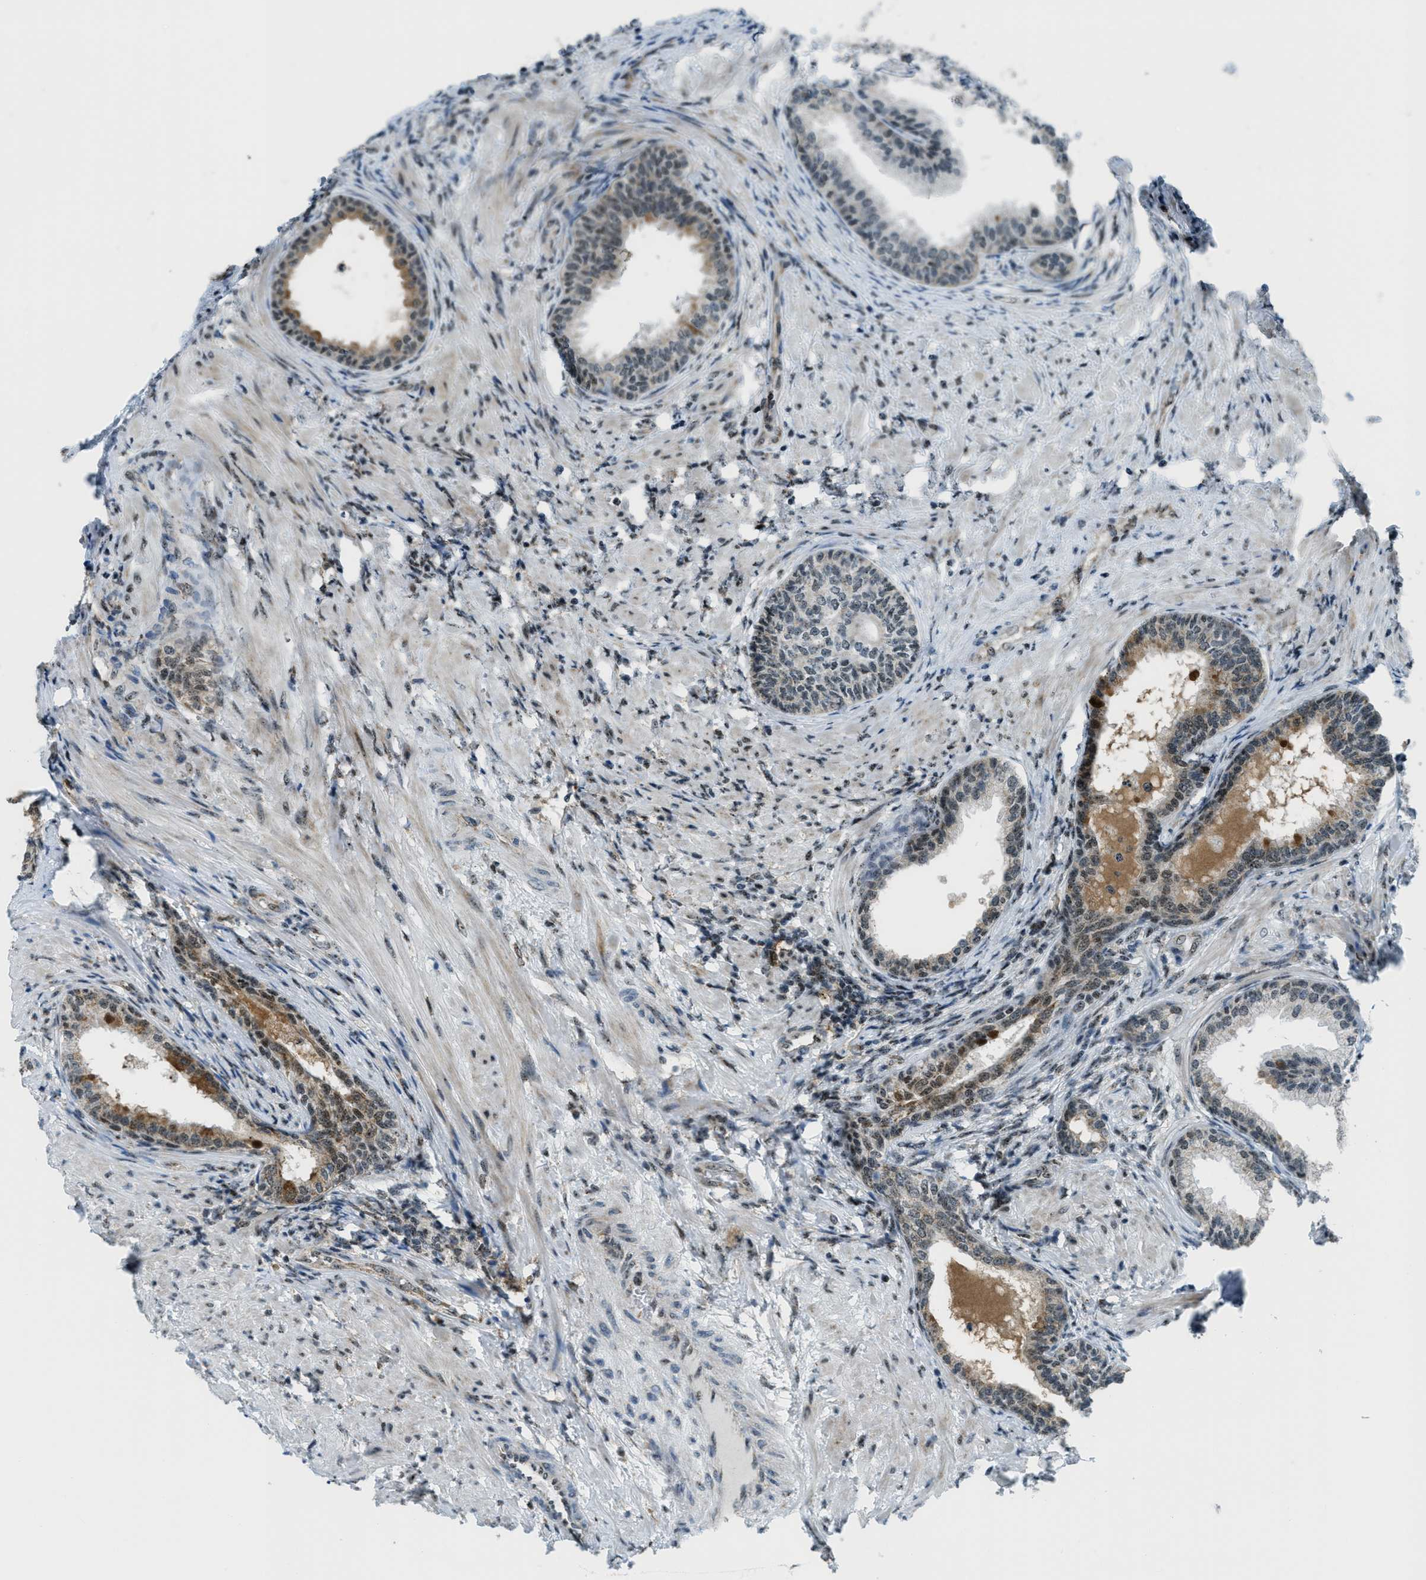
{"staining": {"intensity": "strong", "quantity": ">75%", "location": "cytoplasmic/membranous,nuclear"}, "tissue": "prostate", "cell_type": "Glandular cells", "image_type": "normal", "snomed": [{"axis": "morphology", "description": "Normal tissue, NOS"}, {"axis": "topography", "description": "Prostate"}], "caption": "Strong cytoplasmic/membranous,nuclear positivity for a protein is present in approximately >75% of glandular cells of unremarkable prostate using IHC.", "gene": "SP100", "patient": {"sex": "male", "age": 76}}